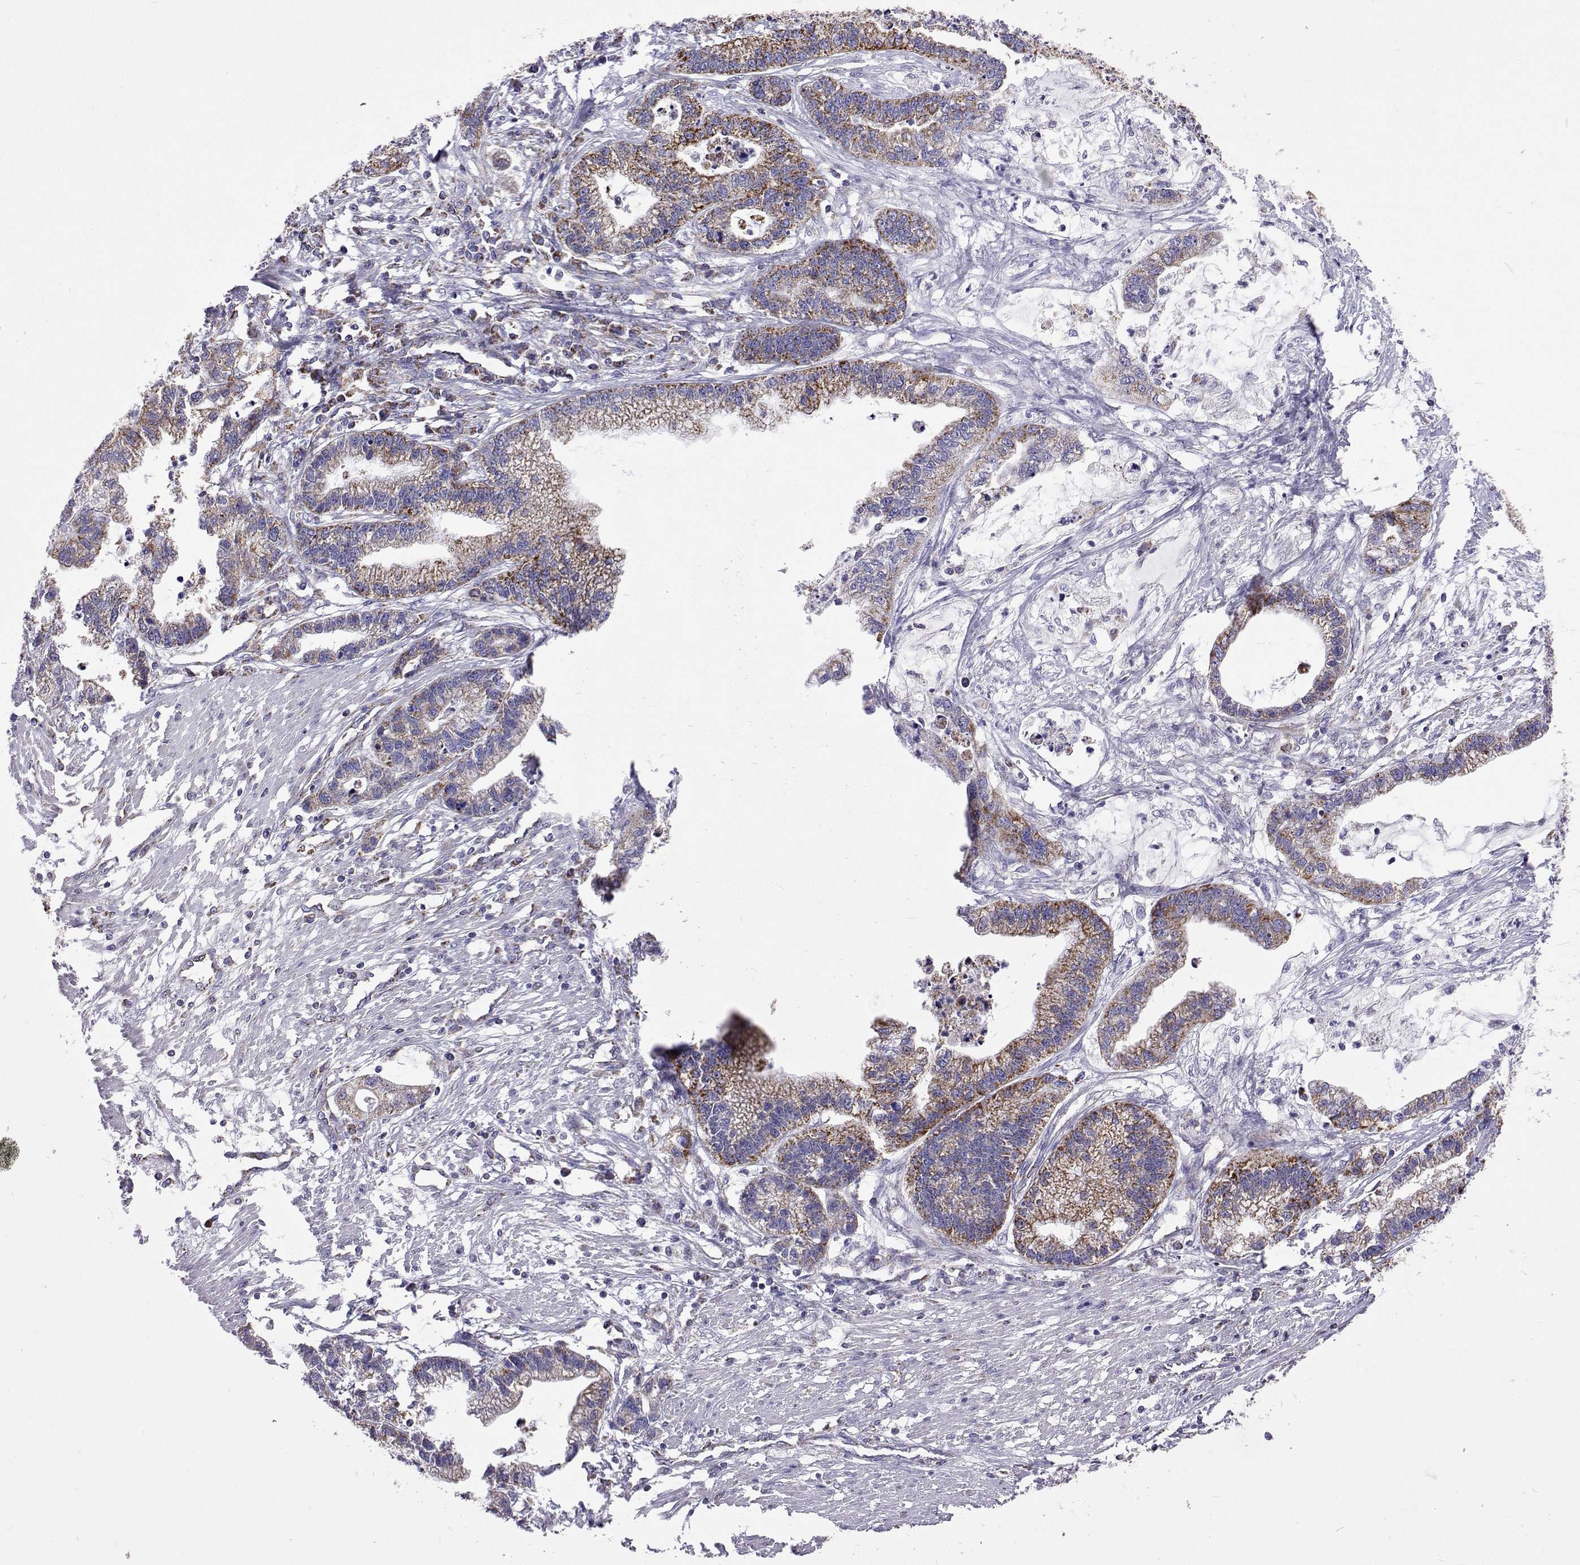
{"staining": {"intensity": "moderate", "quantity": "25%-75%", "location": "cytoplasmic/membranous"}, "tissue": "stomach cancer", "cell_type": "Tumor cells", "image_type": "cancer", "snomed": [{"axis": "morphology", "description": "Adenocarcinoma, NOS"}, {"axis": "topography", "description": "Stomach"}], "caption": "Adenocarcinoma (stomach) tissue reveals moderate cytoplasmic/membranous expression in about 25%-75% of tumor cells, visualized by immunohistochemistry.", "gene": "MCCC2", "patient": {"sex": "male", "age": 83}}